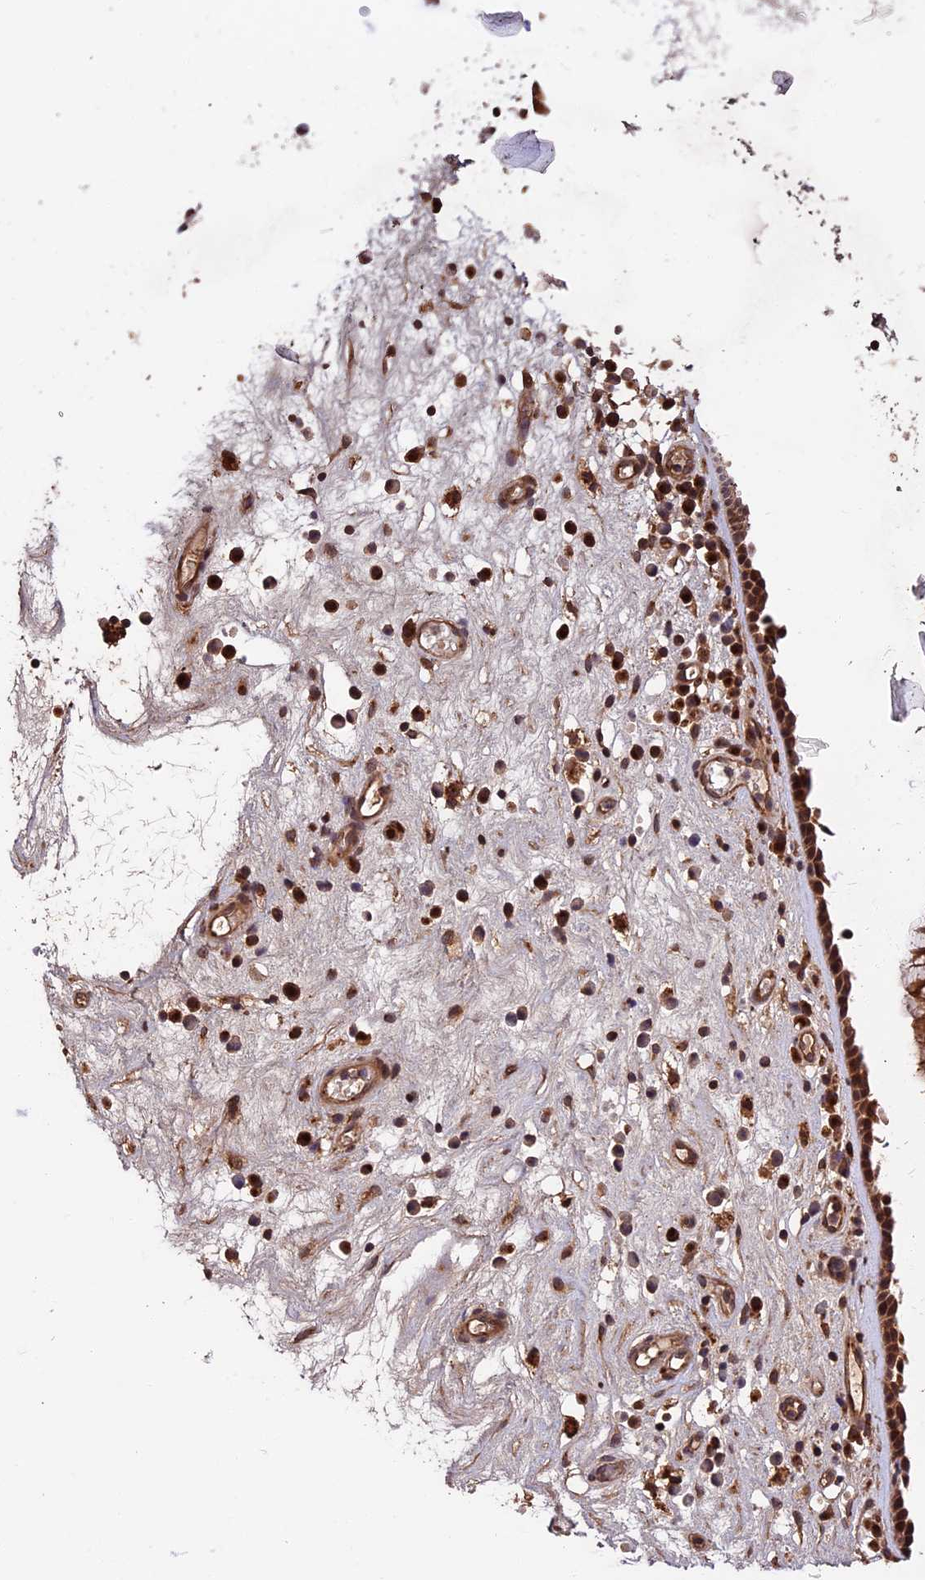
{"staining": {"intensity": "strong", "quantity": ">75%", "location": "cytoplasmic/membranous"}, "tissue": "nasopharynx", "cell_type": "Respiratory epithelial cells", "image_type": "normal", "snomed": [{"axis": "morphology", "description": "Normal tissue, NOS"}, {"axis": "morphology", "description": "Inflammation, NOS"}, {"axis": "morphology", "description": "Malignant melanoma, Metastatic site"}, {"axis": "topography", "description": "Nasopharynx"}], "caption": "A micrograph of human nasopharynx stained for a protein demonstrates strong cytoplasmic/membranous brown staining in respiratory epithelial cells. The staining was performed using DAB (3,3'-diaminobenzidine), with brown indicating positive protein expression. Nuclei are stained blue with hematoxylin.", "gene": "ESCO1", "patient": {"sex": "male", "age": 70}}